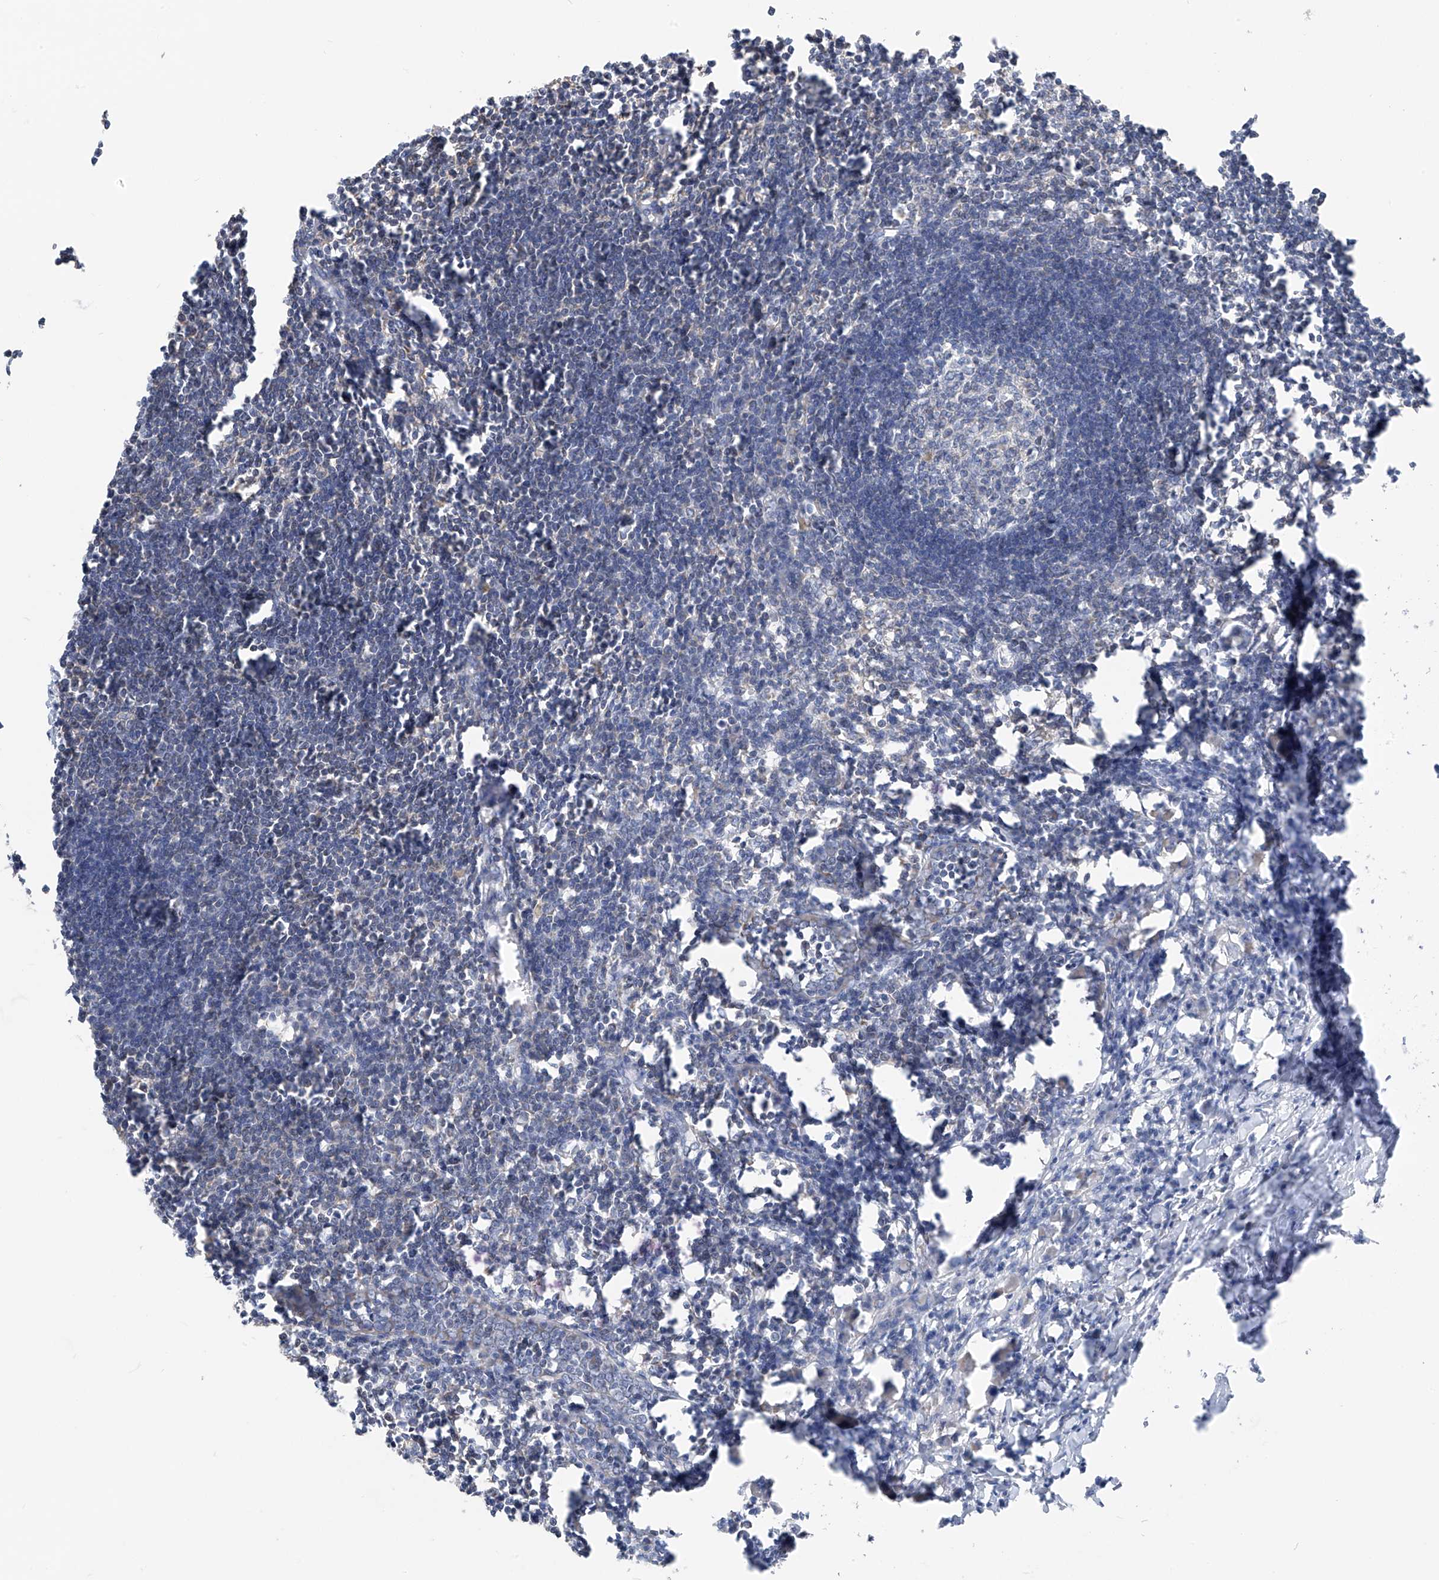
{"staining": {"intensity": "negative", "quantity": "none", "location": "none"}, "tissue": "lymph node", "cell_type": "Germinal center cells", "image_type": "normal", "snomed": [{"axis": "morphology", "description": "Normal tissue, NOS"}, {"axis": "morphology", "description": "Malignant melanoma, Metastatic site"}, {"axis": "topography", "description": "Lymph node"}], "caption": "The immunohistochemistry (IHC) micrograph has no significant positivity in germinal center cells of lymph node.", "gene": "SYN3", "patient": {"sex": "male", "age": 41}}